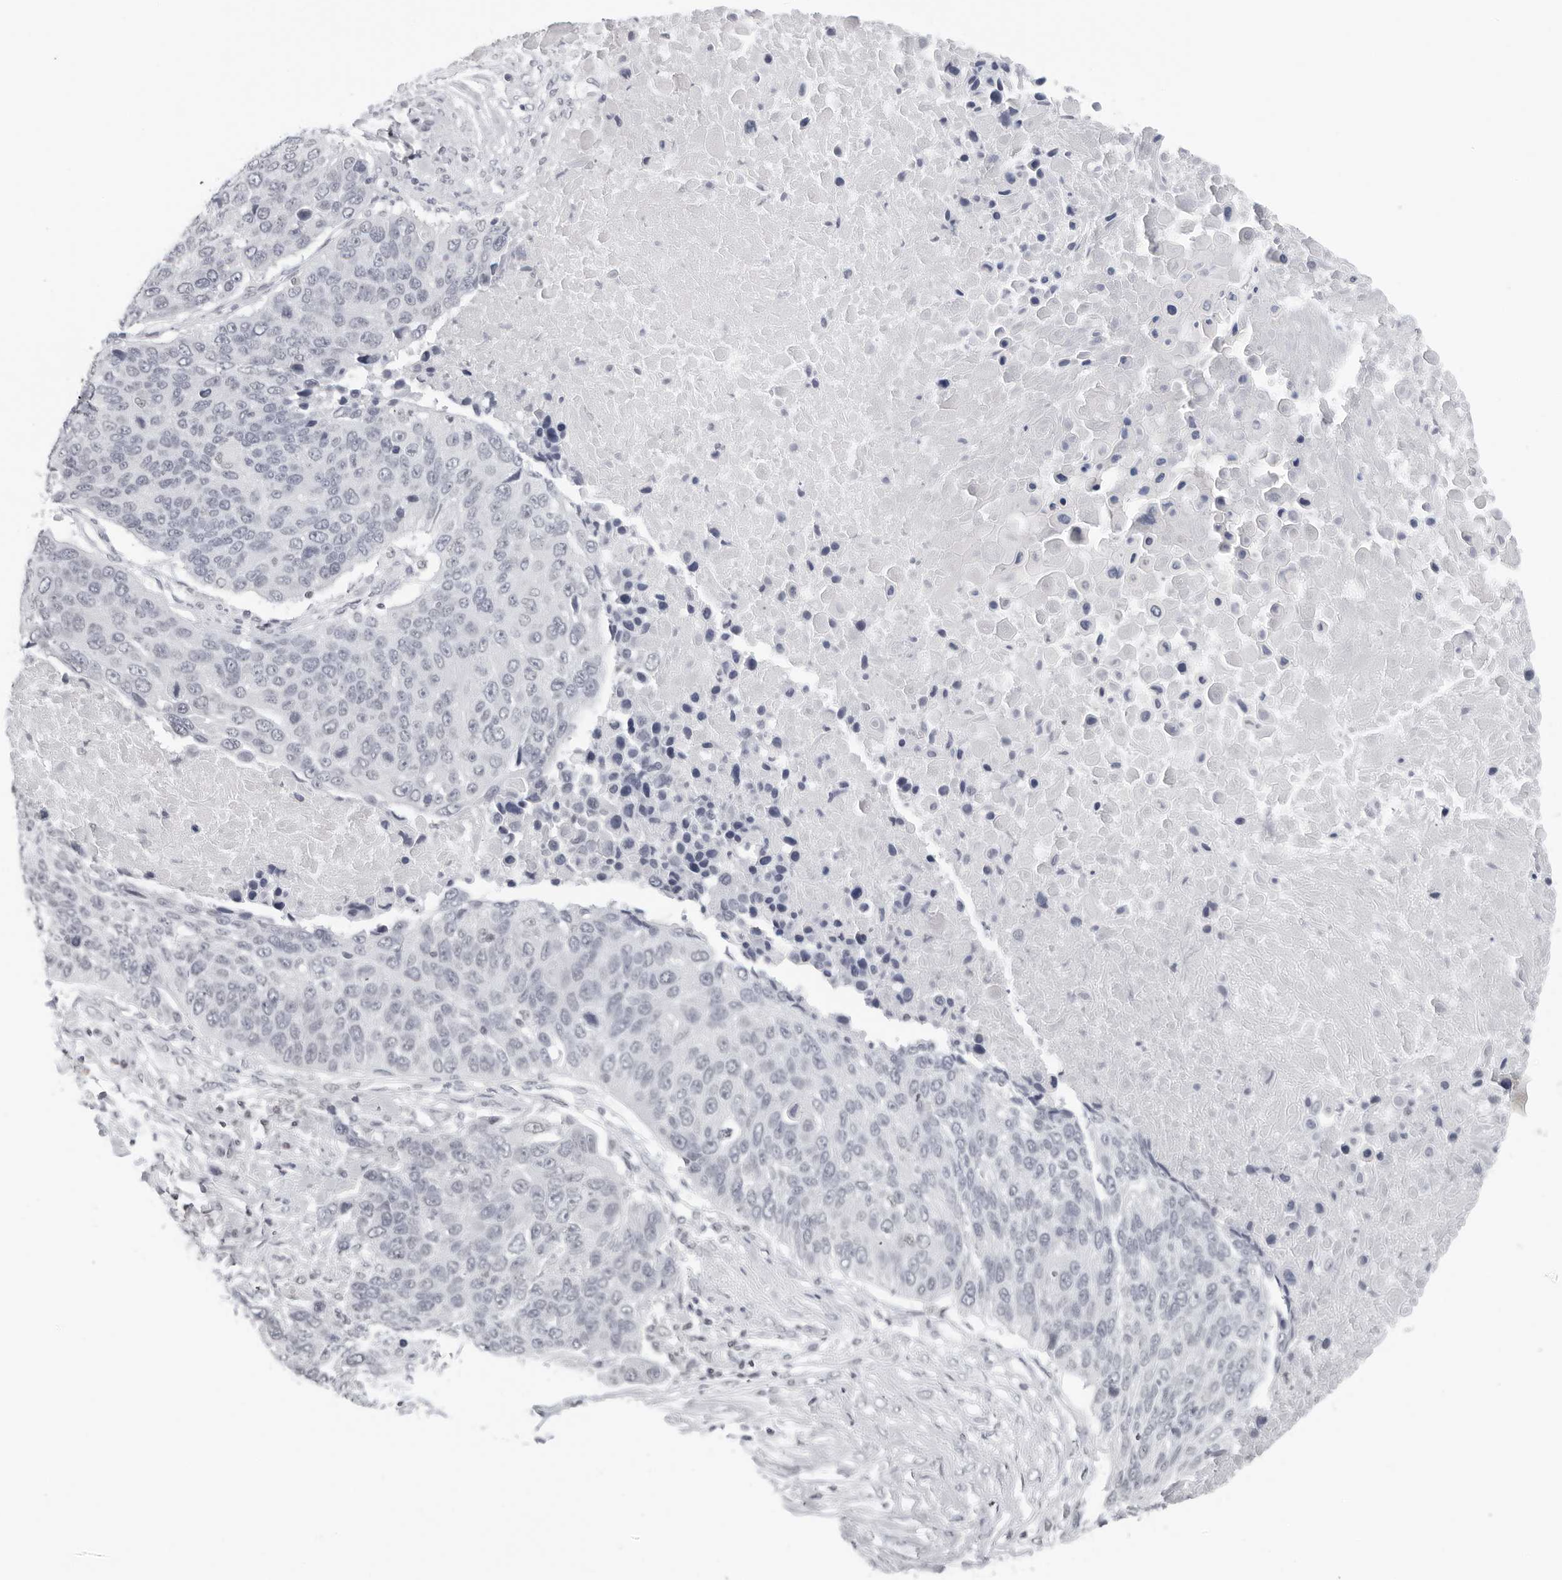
{"staining": {"intensity": "negative", "quantity": "none", "location": "none"}, "tissue": "lung cancer", "cell_type": "Tumor cells", "image_type": "cancer", "snomed": [{"axis": "morphology", "description": "Squamous cell carcinoma, NOS"}, {"axis": "topography", "description": "Lung"}], "caption": "Immunohistochemistry histopathology image of neoplastic tissue: lung cancer stained with DAB (3,3'-diaminobenzidine) shows no significant protein positivity in tumor cells.", "gene": "FLG2", "patient": {"sex": "male", "age": 66}}